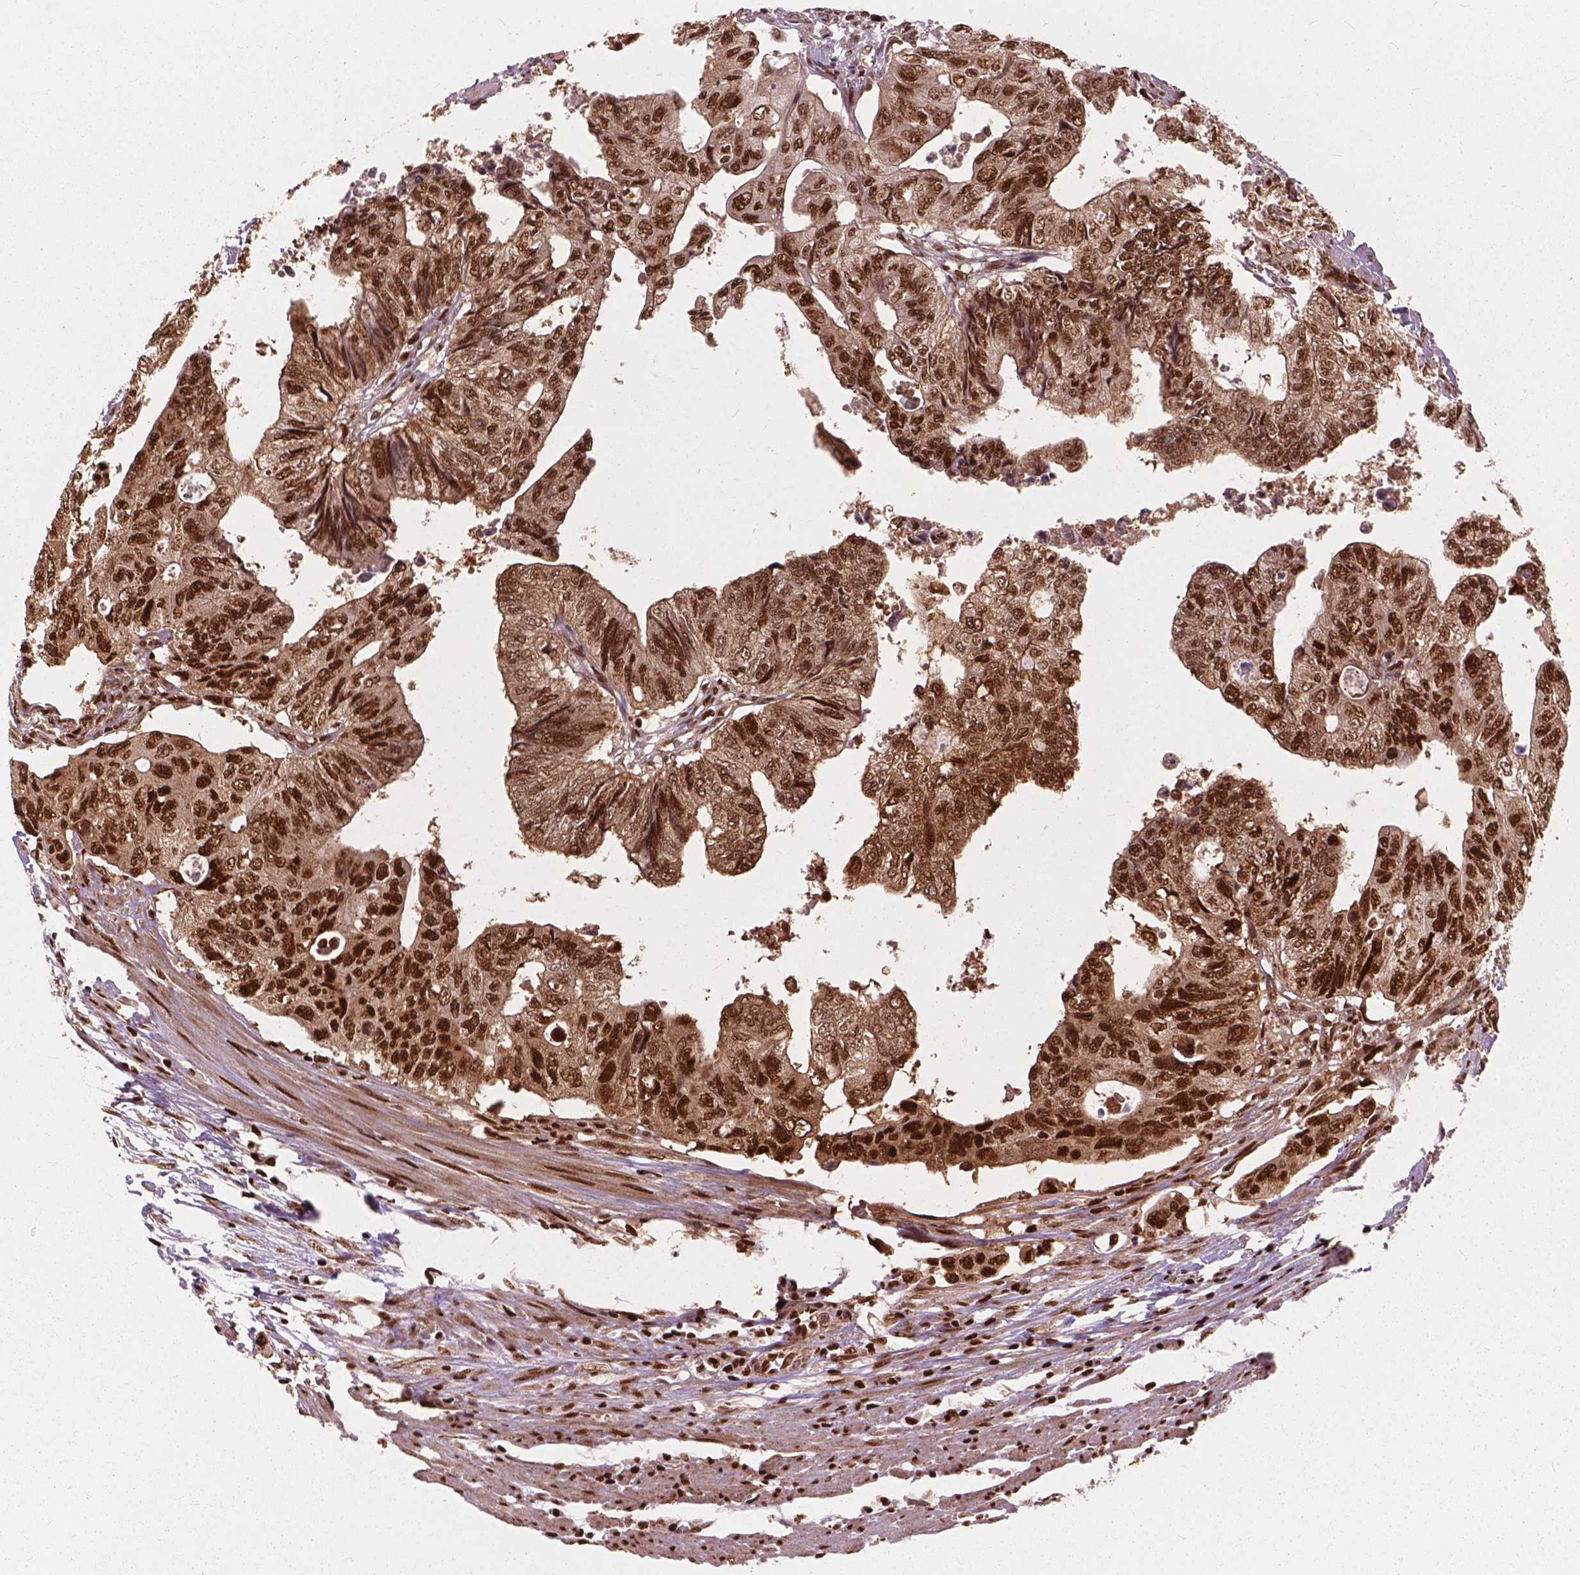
{"staining": {"intensity": "moderate", "quantity": ">75%", "location": "nuclear"}, "tissue": "colorectal cancer", "cell_type": "Tumor cells", "image_type": "cancer", "snomed": [{"axis": "morphology", "description": "Adenocarcinoma, NOS"}, {"axis": "topography", "description": "Colon"}], "caption": "Immunohistochemistry (IHC) of adenocarcinoma (colorectal) shows medium levels of moderate nuclear staining in about >75% of tumor cells.", "gene": "ANP32B", "patient": {"sex": "male", "age": 57}}